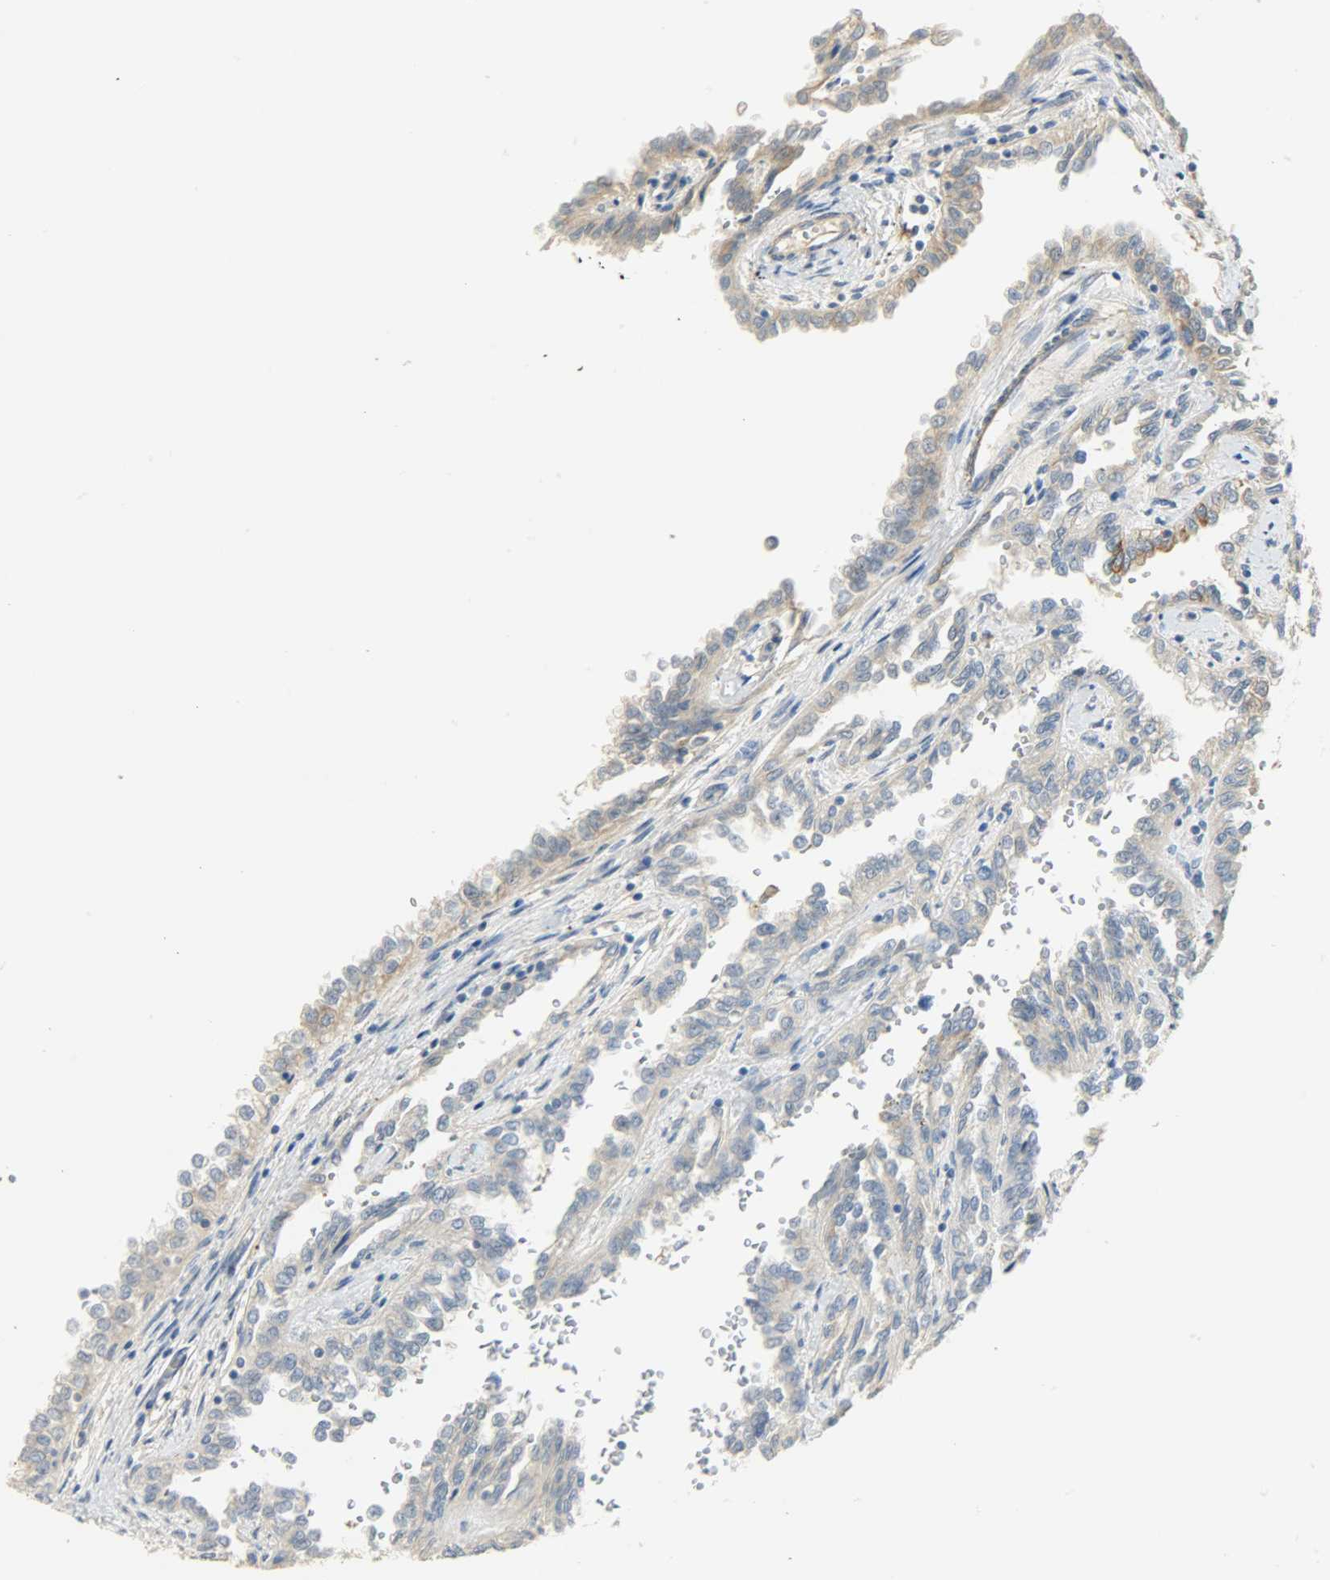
{"staining": {"intensity": "moderate", "quantity": "<25%", "location": "cytoplasmic/membranous"}, "tissue": "renal cancer", "cell_type": "Tumor cells", "image_type": "cancer", "snomed": [{"axis": "morphology", "description": "Inflammation, NOS"}, {"axis": "morphology", "description": "Adenocarcinoma, NOS"}, {"axis": "topography", "description": "Kidney"}], "caption": "Renal adenocarcinoma stained for a protein (brown) shows moderate cytoplasmic/membranous positive staining in approximately <25% of tumor cells.", "gene": "USP13", "patient": {"sex": "male", "age": 68}}